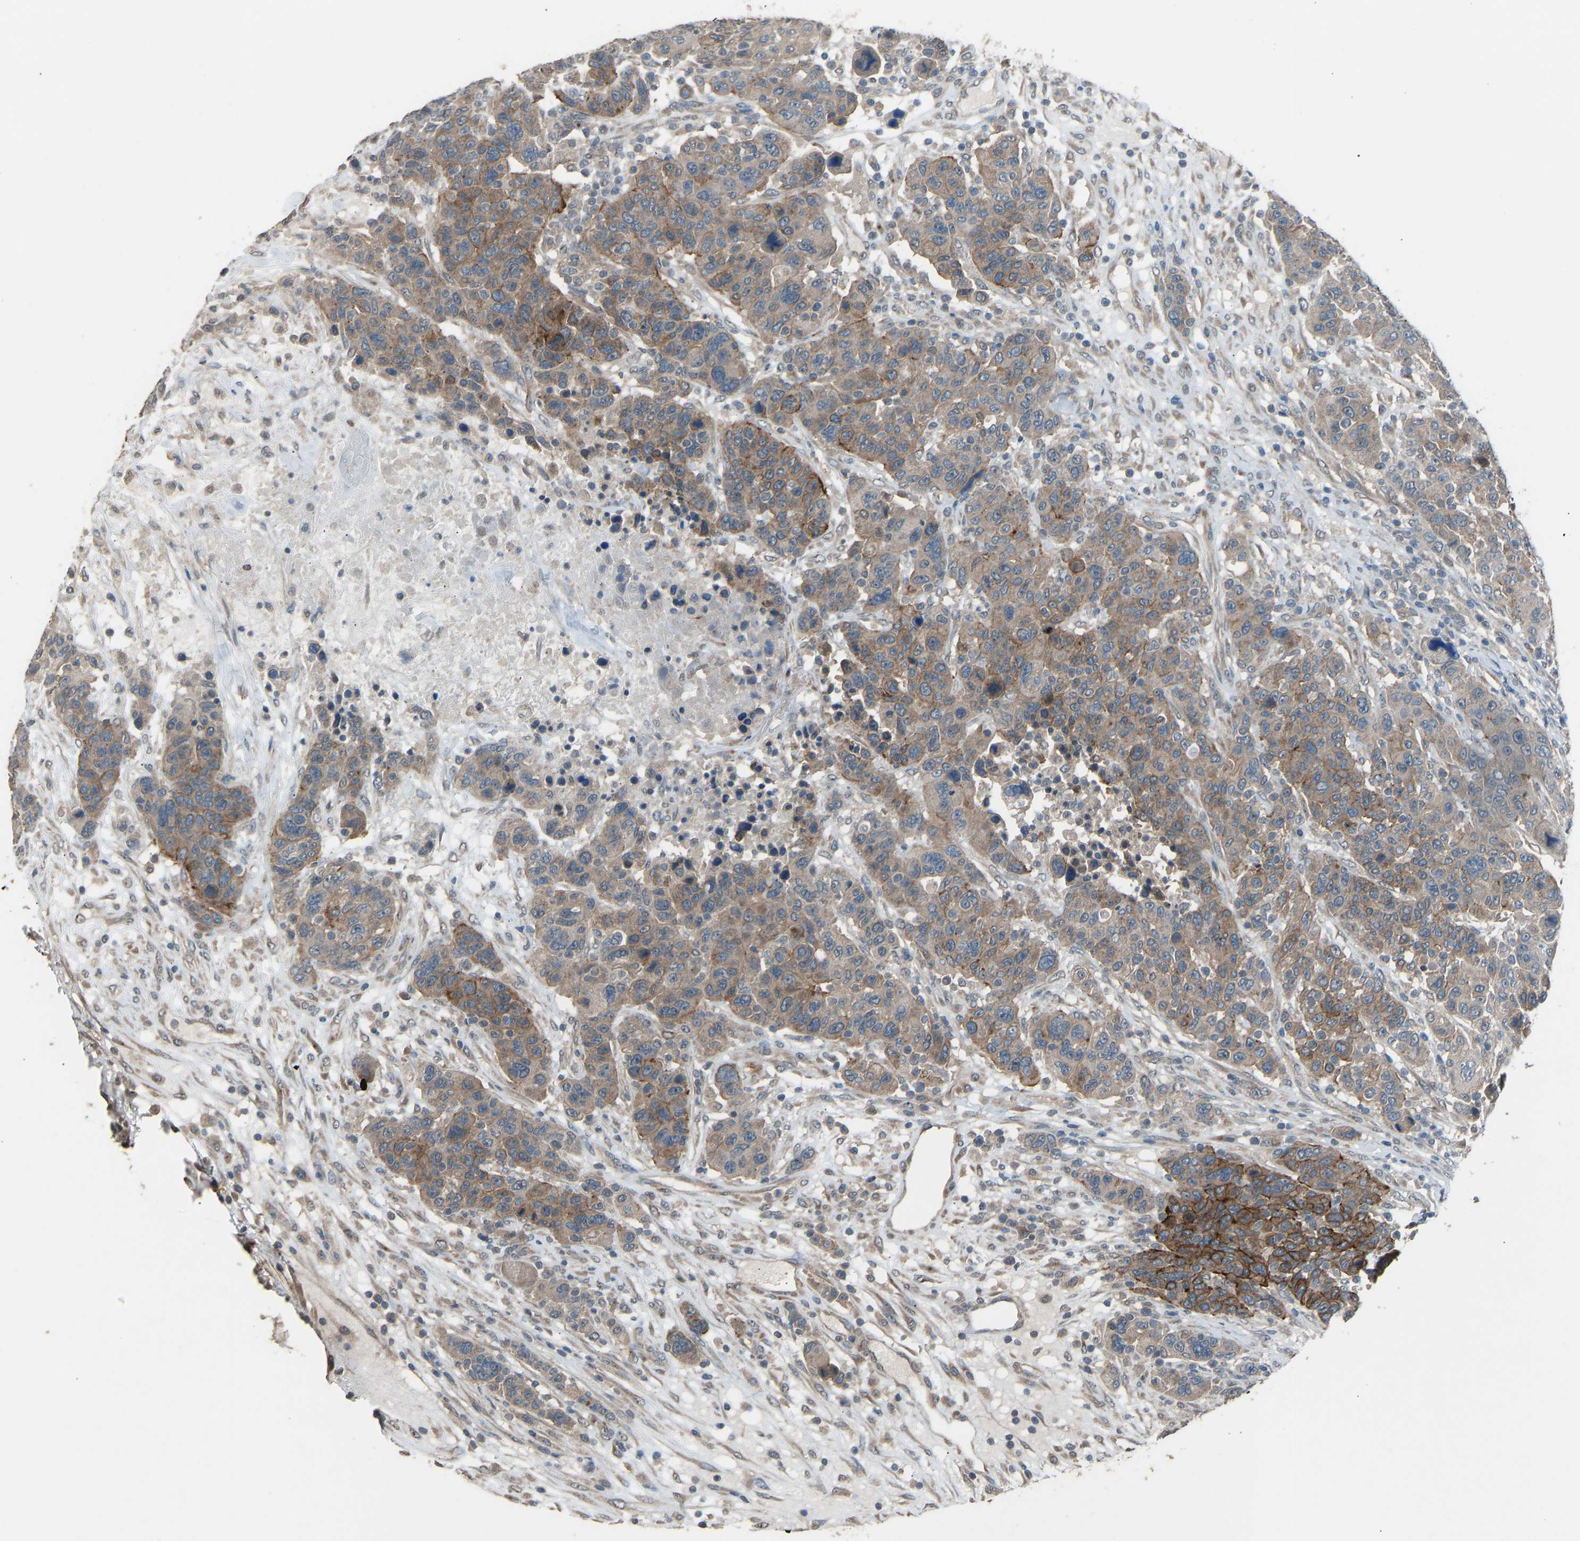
{"staining": {"intensity": "moderate", "quantity": ">75%", "location": "cytoplasmic/membranous"}, "tissue": "breast cancer", "cell_type": "Tumor cells", "image_type": "cancer", "snomed": [{"axis": "morphology", "description": "Duct carcinoma"}, {"axis": "topography", "description": "Breast"}], "caption": "Human breast cancer (invasive ductal carcinoma) stained for a protein (brown) reveals moderate cytoplasmic/membranous positive positivity in approximately >75% of tumor cells.", "gene": "SLC43A1", "patient": {"sex": "female", "age": 37}}